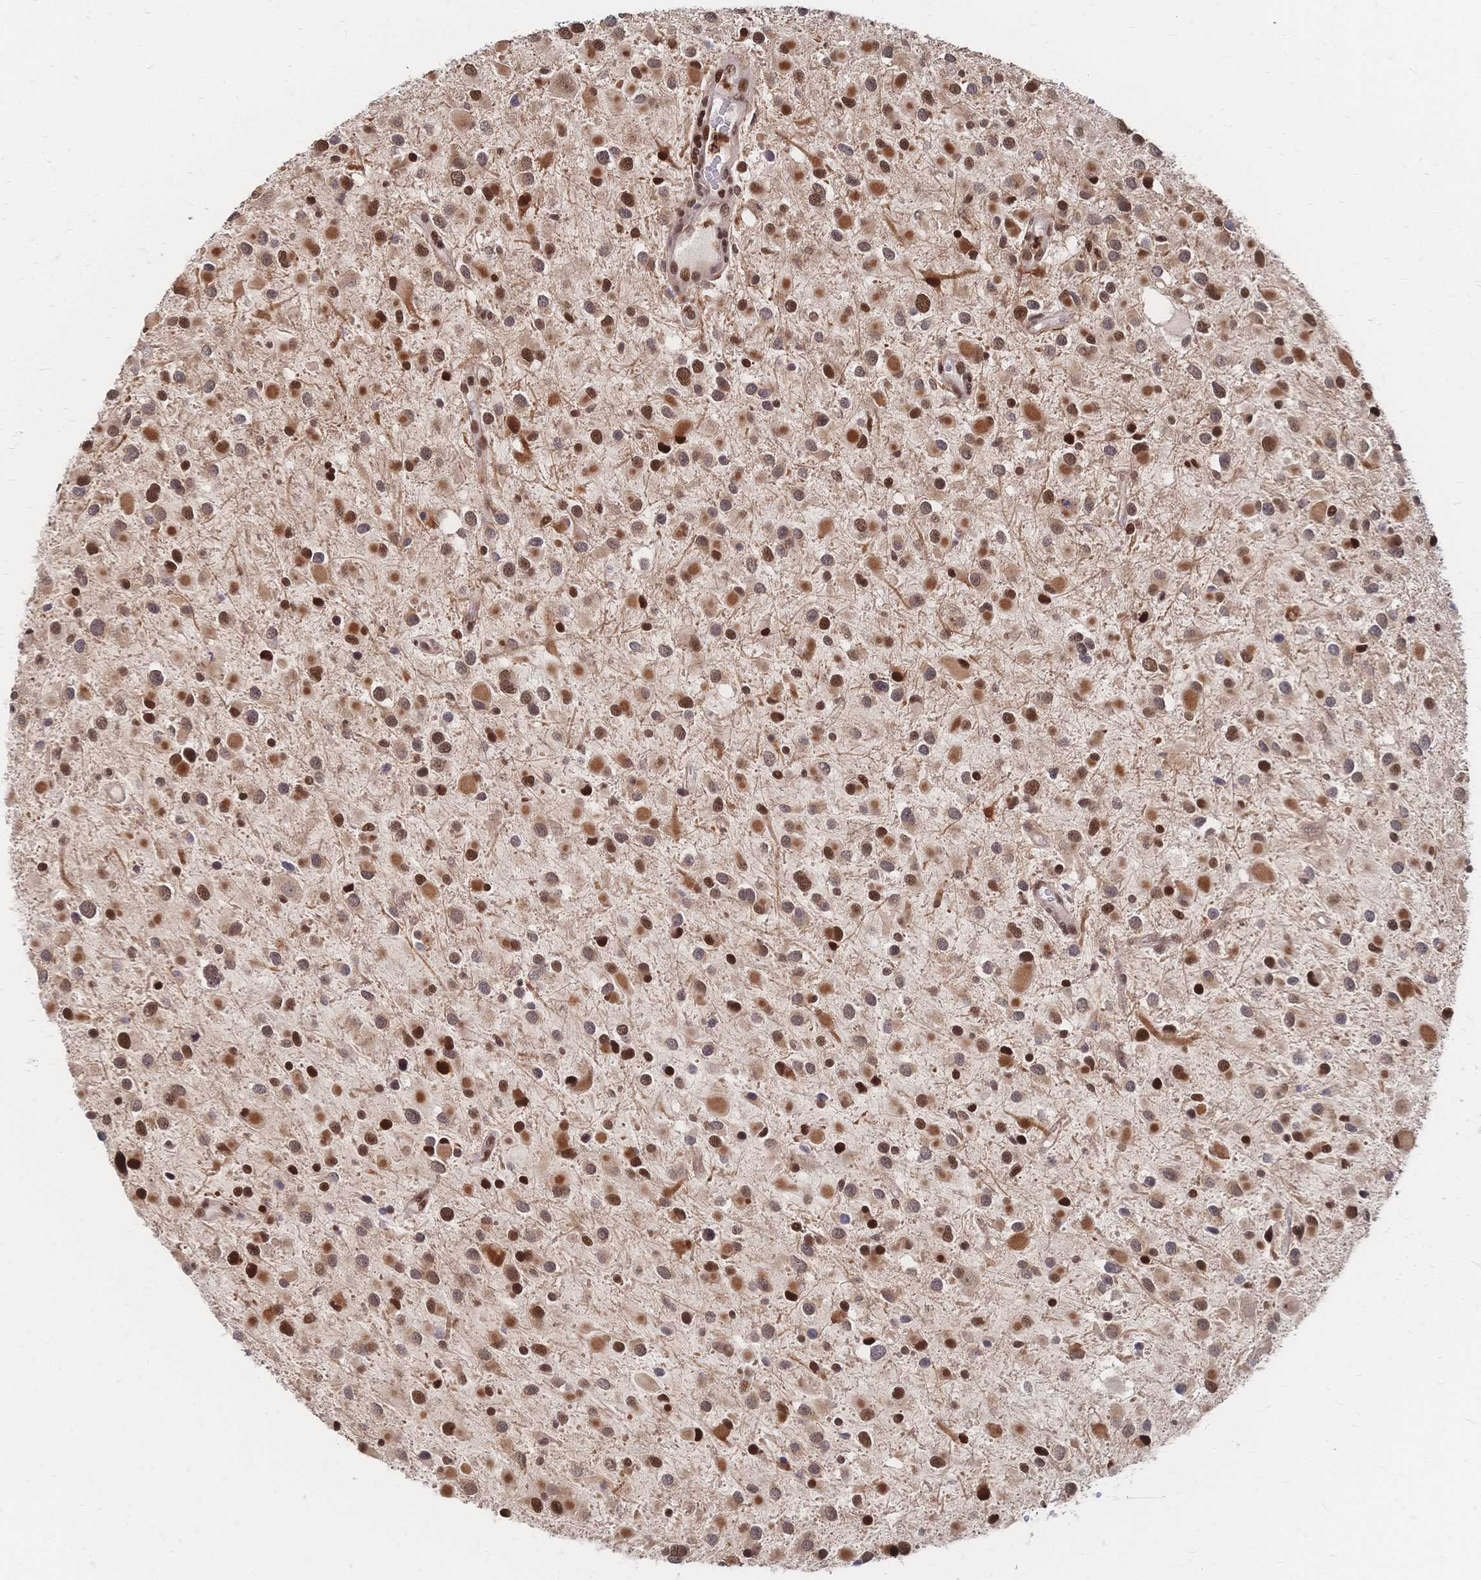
{"staining": {"intensity": "moderate", "quantity": ">75%", "location": "cytoplasmic/membranous,nuclear"}, "tissue": "glioma", "cell_type": "Tumor cells", "image_type": "cancer", "snomed": [{"axis": "morphology", "description": "Glioma, malignant, Low grade"}, {"axis": "topography", "description": "Brain"}], "caption": "Immunohistochemical staining of human glioma displays moderate cytoplasmic/membranous and nuclear protein staining in approximately >75% of tumor cells. Using DAB (brown) and hematoxylin (blue) stains, captured at high magnification using brightfield microscopy.", "gene": "NELFA", "patient": {"sex": "female", "age": 32}}